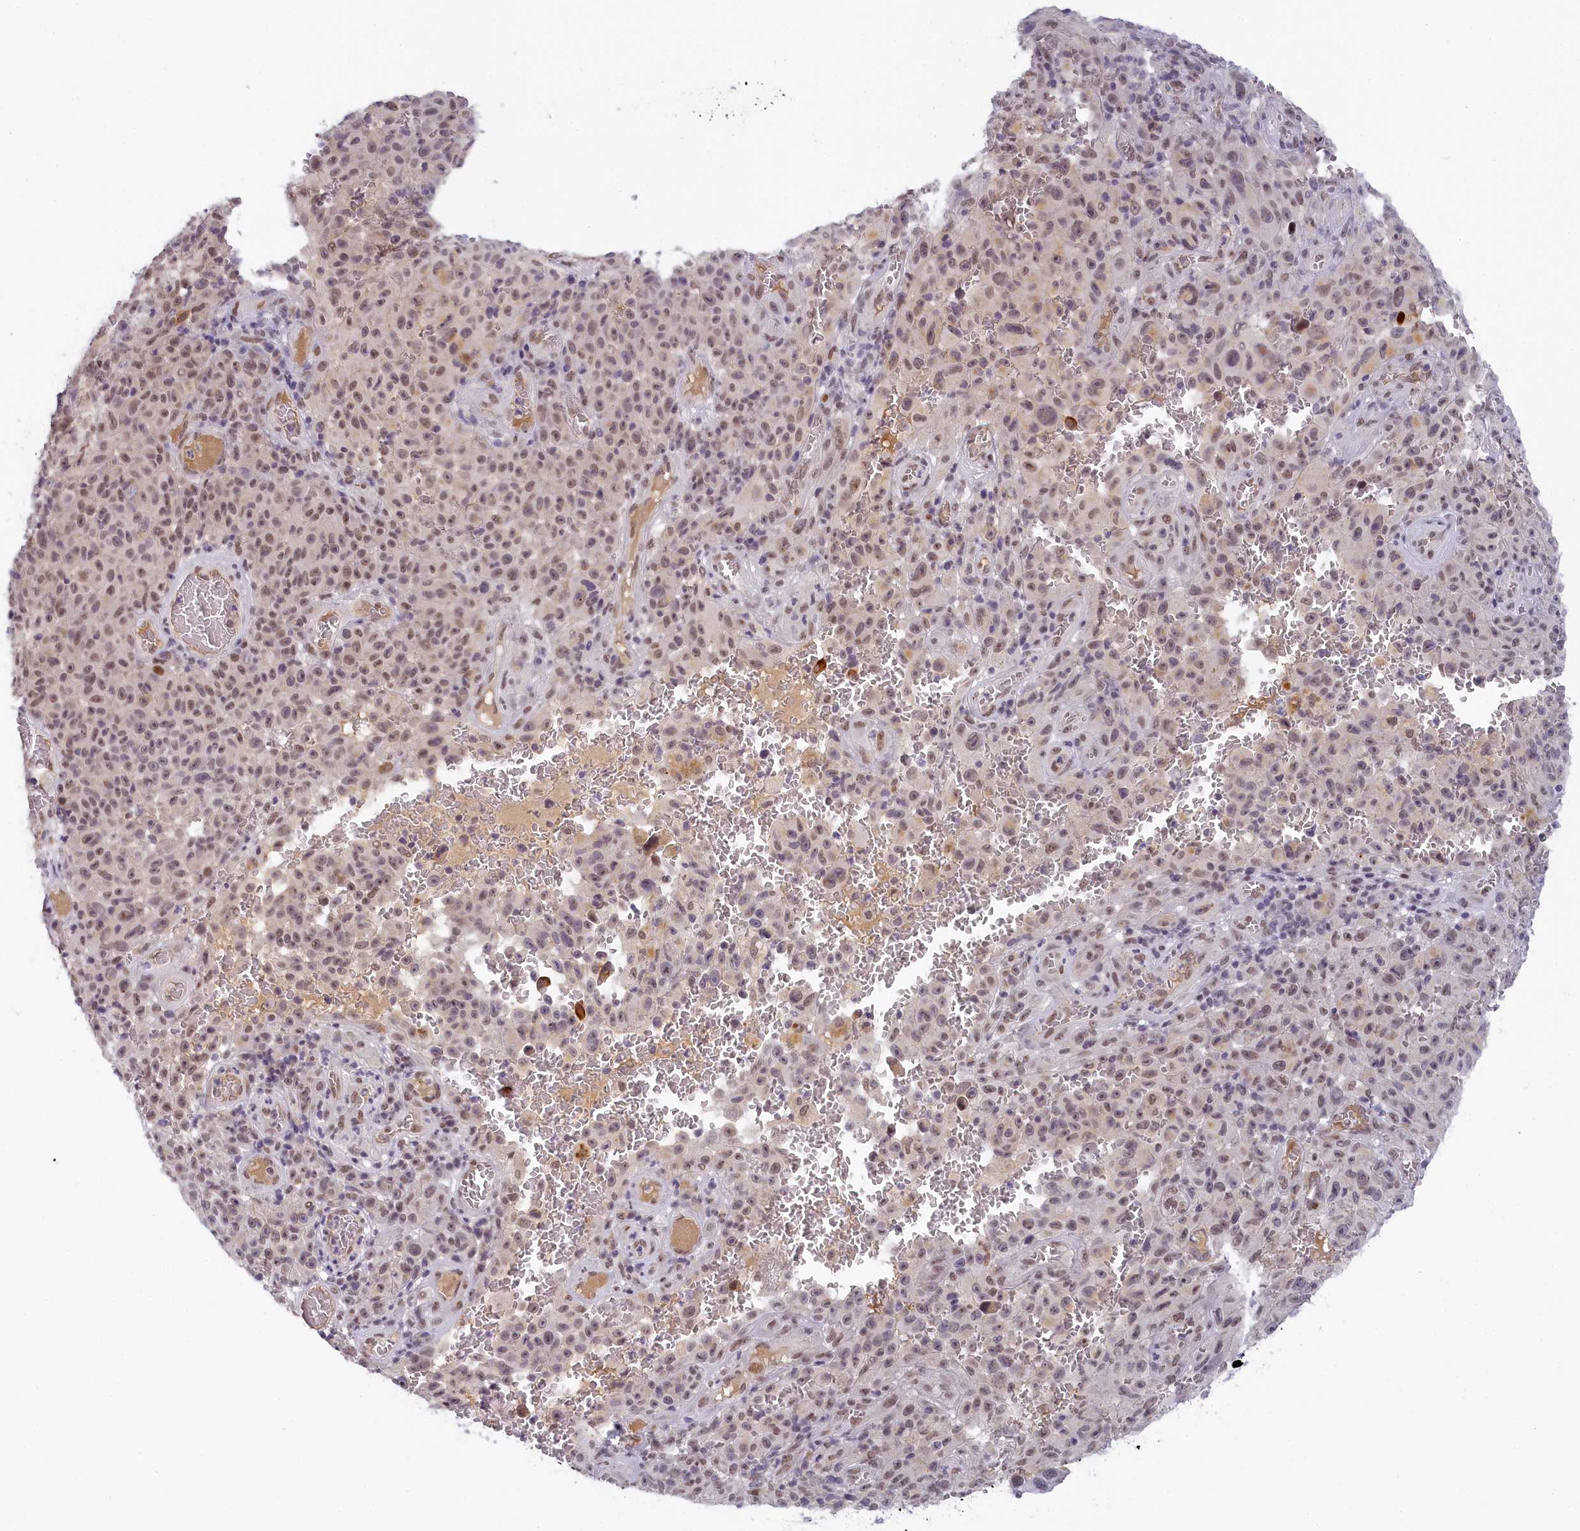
{"staining": {"intensity": "moderate", "quantity": ">75%", "location": "nuclear"}, "tissue": "melanoma", "cell_type": "Tumor cells", "image_type": "cancer", "snomed": [{"axis": "morphology", "description": "Malignant melanoma, NOS"}, {"axis": "topography", "description": "Skin"}], "caption": "Immunohistochemical staining of human melanoma displays medium levels of moderate nuclear staining in approximately >75% of tumor cells.", "gene": "SEC31B", "patient": {"sex": "female", "age": 82}}